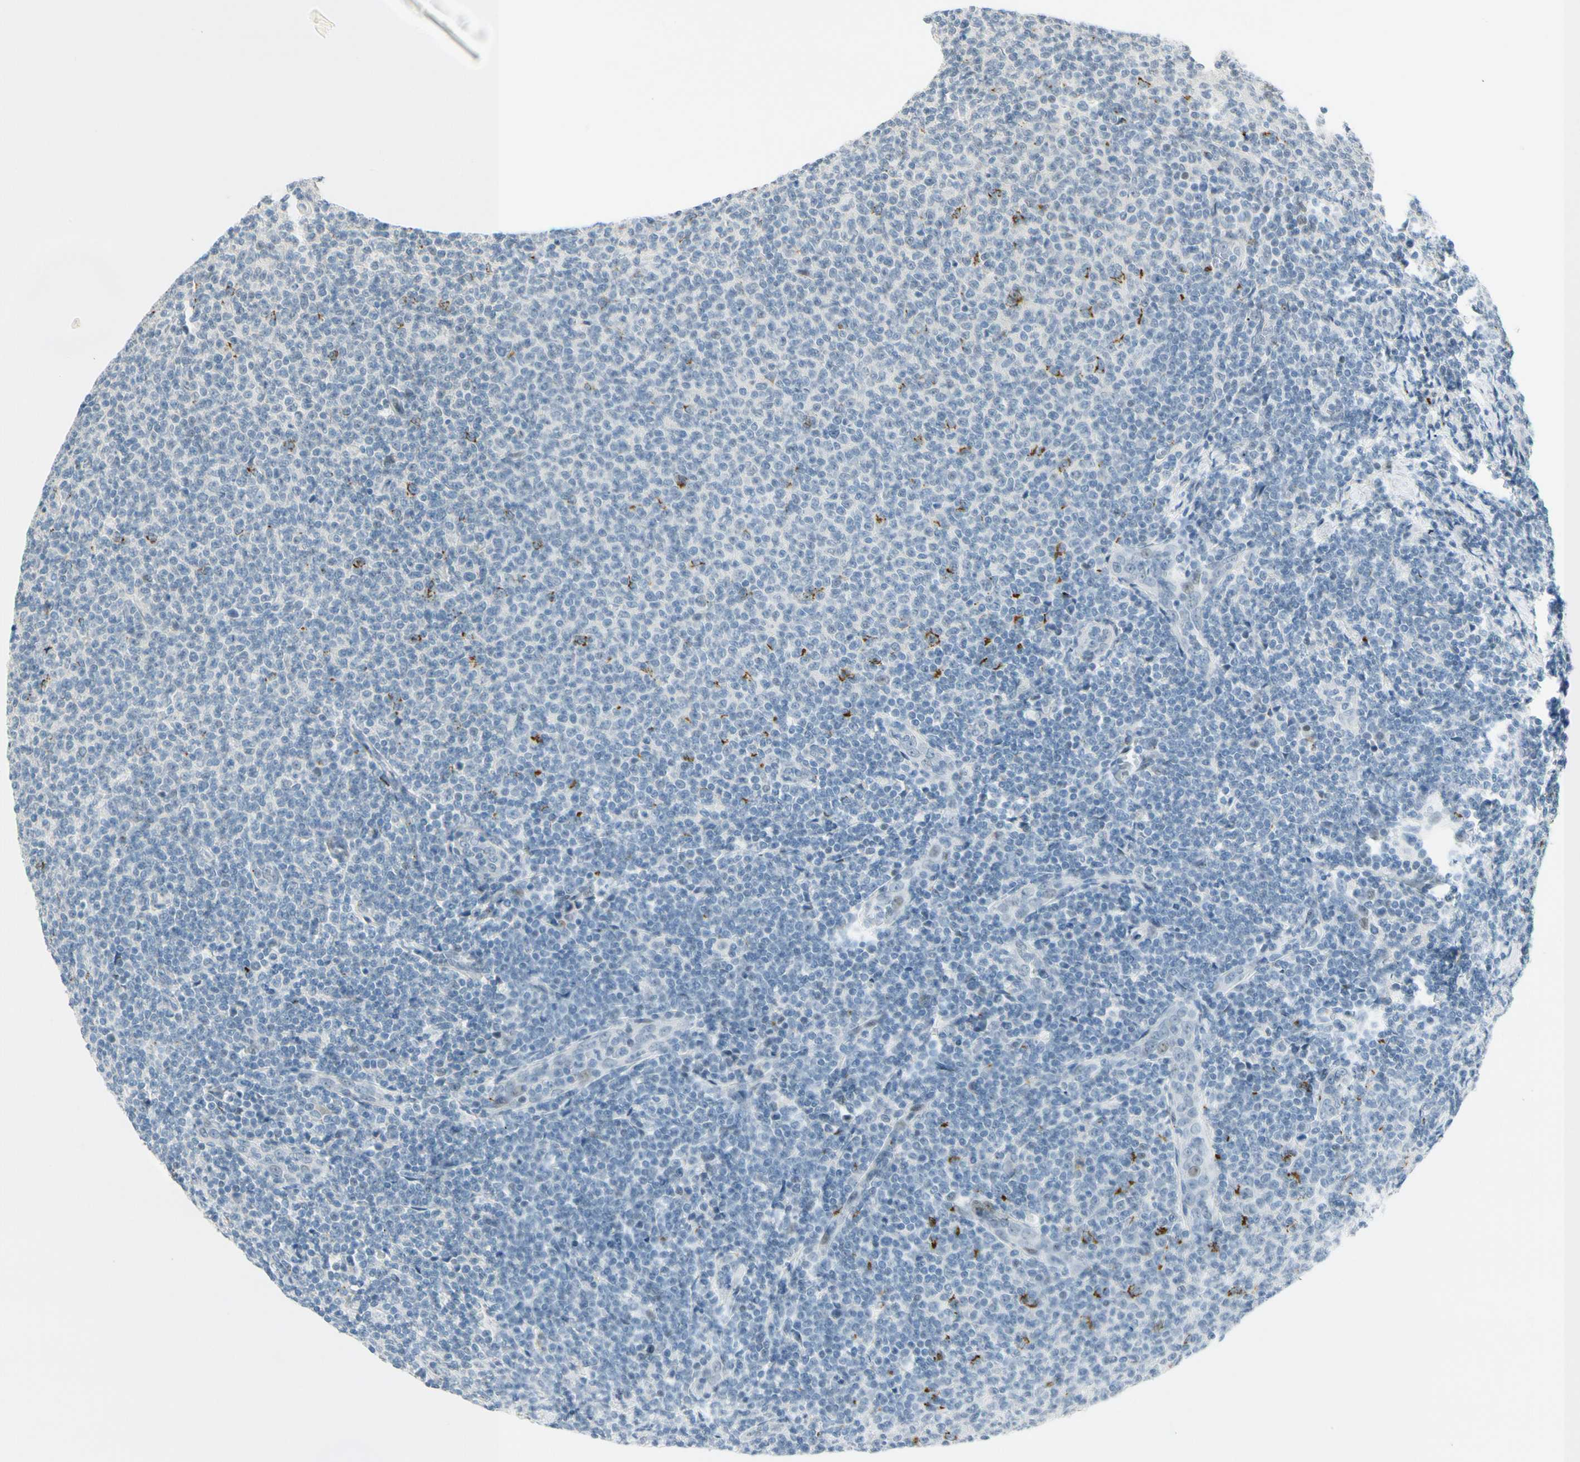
{"staining": {"intensity": "strong", "quantity": "<25%", "location": "cytoplasmic/membranous"}, "tissue": "lymphoma", "cell_type": "Tumor cells", "image_type": "cancer", "snomed": [{"axis": "morphology", "description": "Malignant lymphoma, non-Hodgkin's type, Low grade"}, {"axis": "topography", "description": "Lymph node"}], "caption": "Protein positivity by IHC displays strong cytoplasmic/membranous positivity in about <25% of tumor cells in lymphoma.", "gene": "B4GALNT1", "patient": {"sex": "male", "age": 66}}